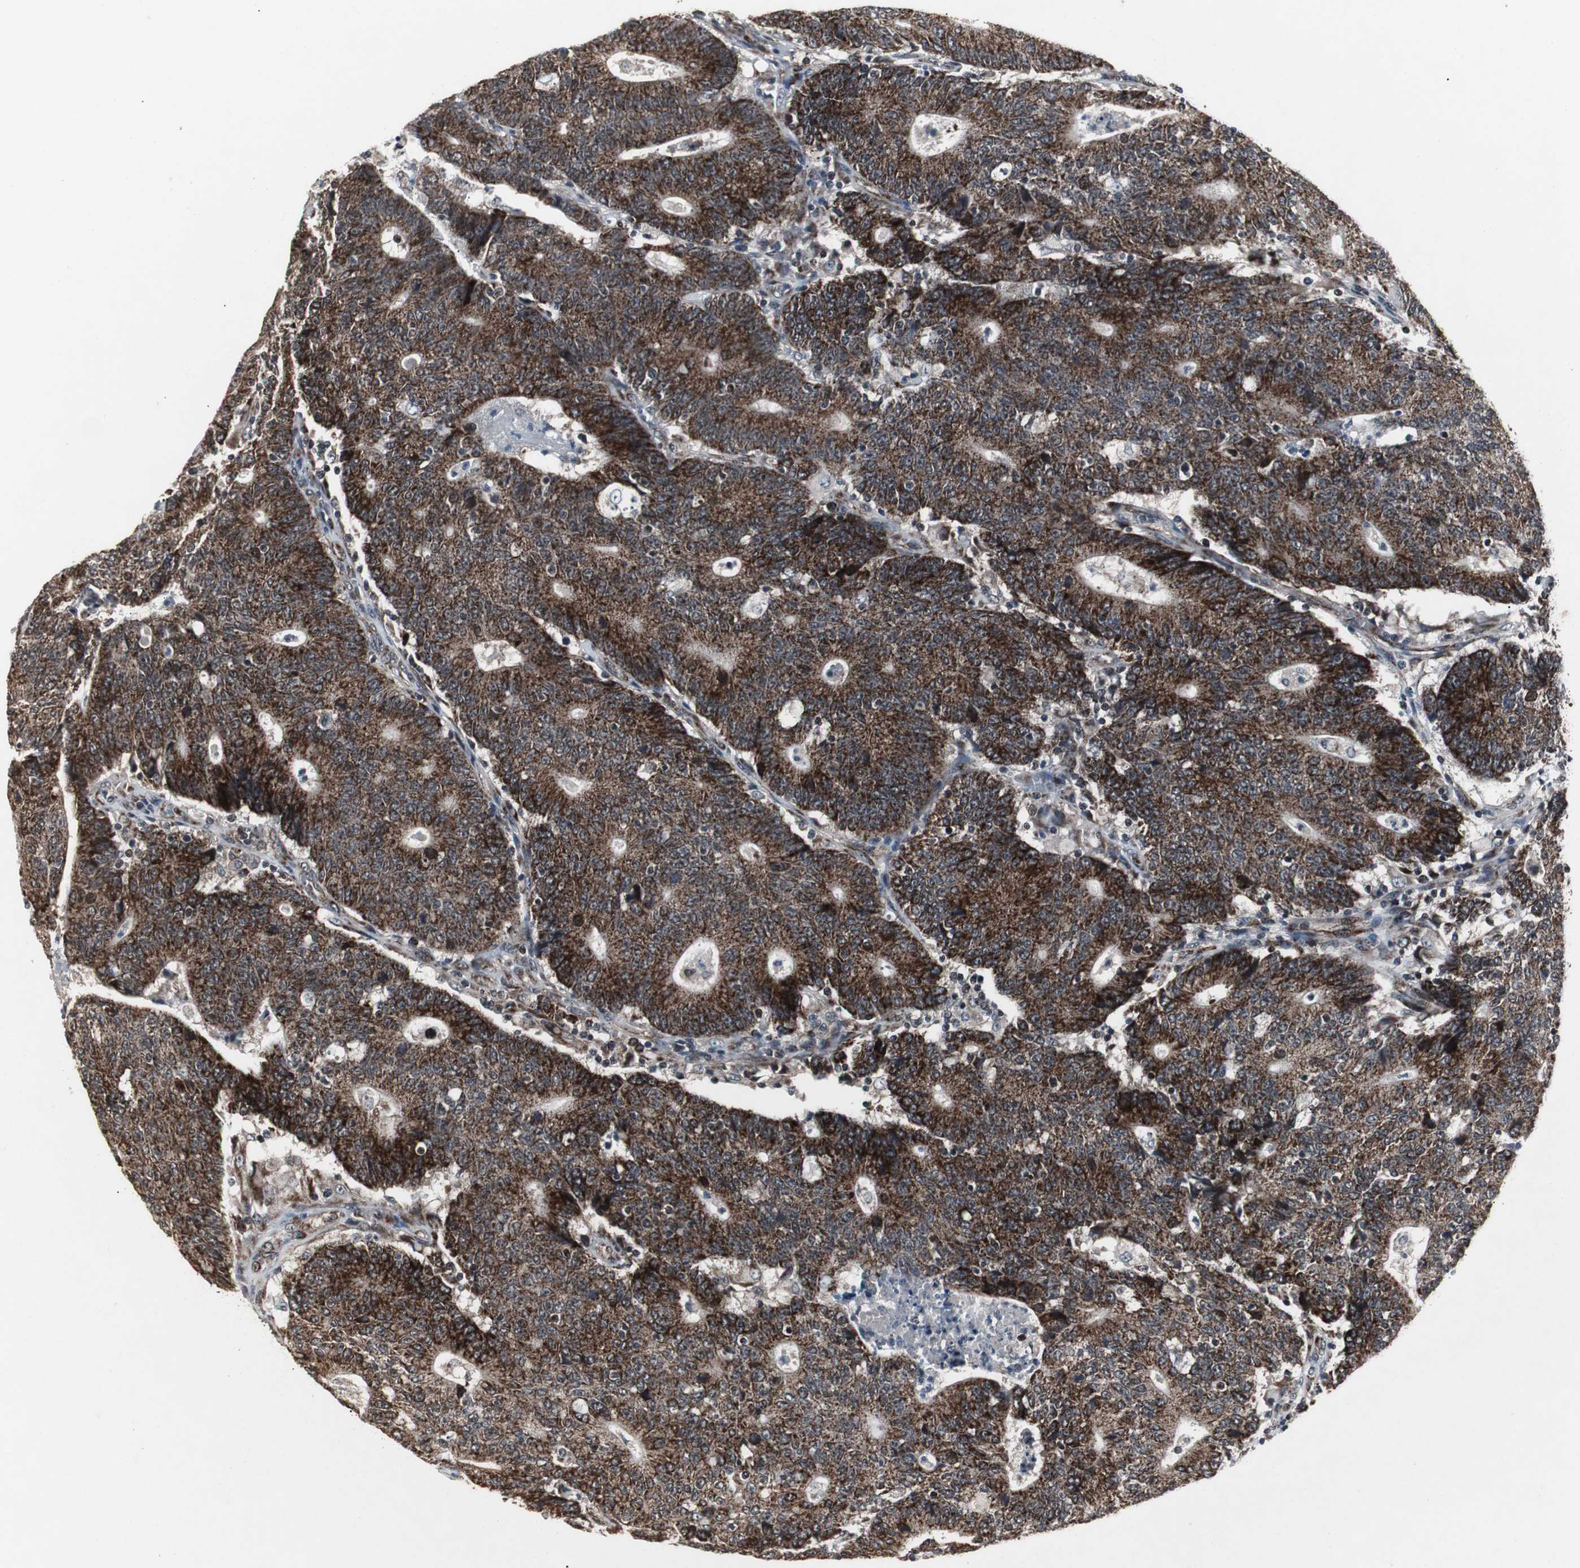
{"staining": {"intensity": "strong", "quantity": ">75%", "location": "cytoplasmic/membranous"}, "tissue": "colorectal cancer", "cell_type": "Tumor cells", "image_type": "cancer", "snomed": [{"axis": "morphology", "description": "Adenocarcinoma, NOS"}, {"axis": "topography", "description": "Rectum"}], "caption": "Protein staining of colorectal cancer (adenocarcinoma) tissue shows strong cytoplasmic/membranous staining in approximately >75% of tumor cells. The staining was performed using DAB to visualize the protein expression in brown, while the nuclei were stained in blue with hematoxylin (Magnification: 20x).", "gene": "MRPL40", "patient": {"sex": "female", "age": 57}}